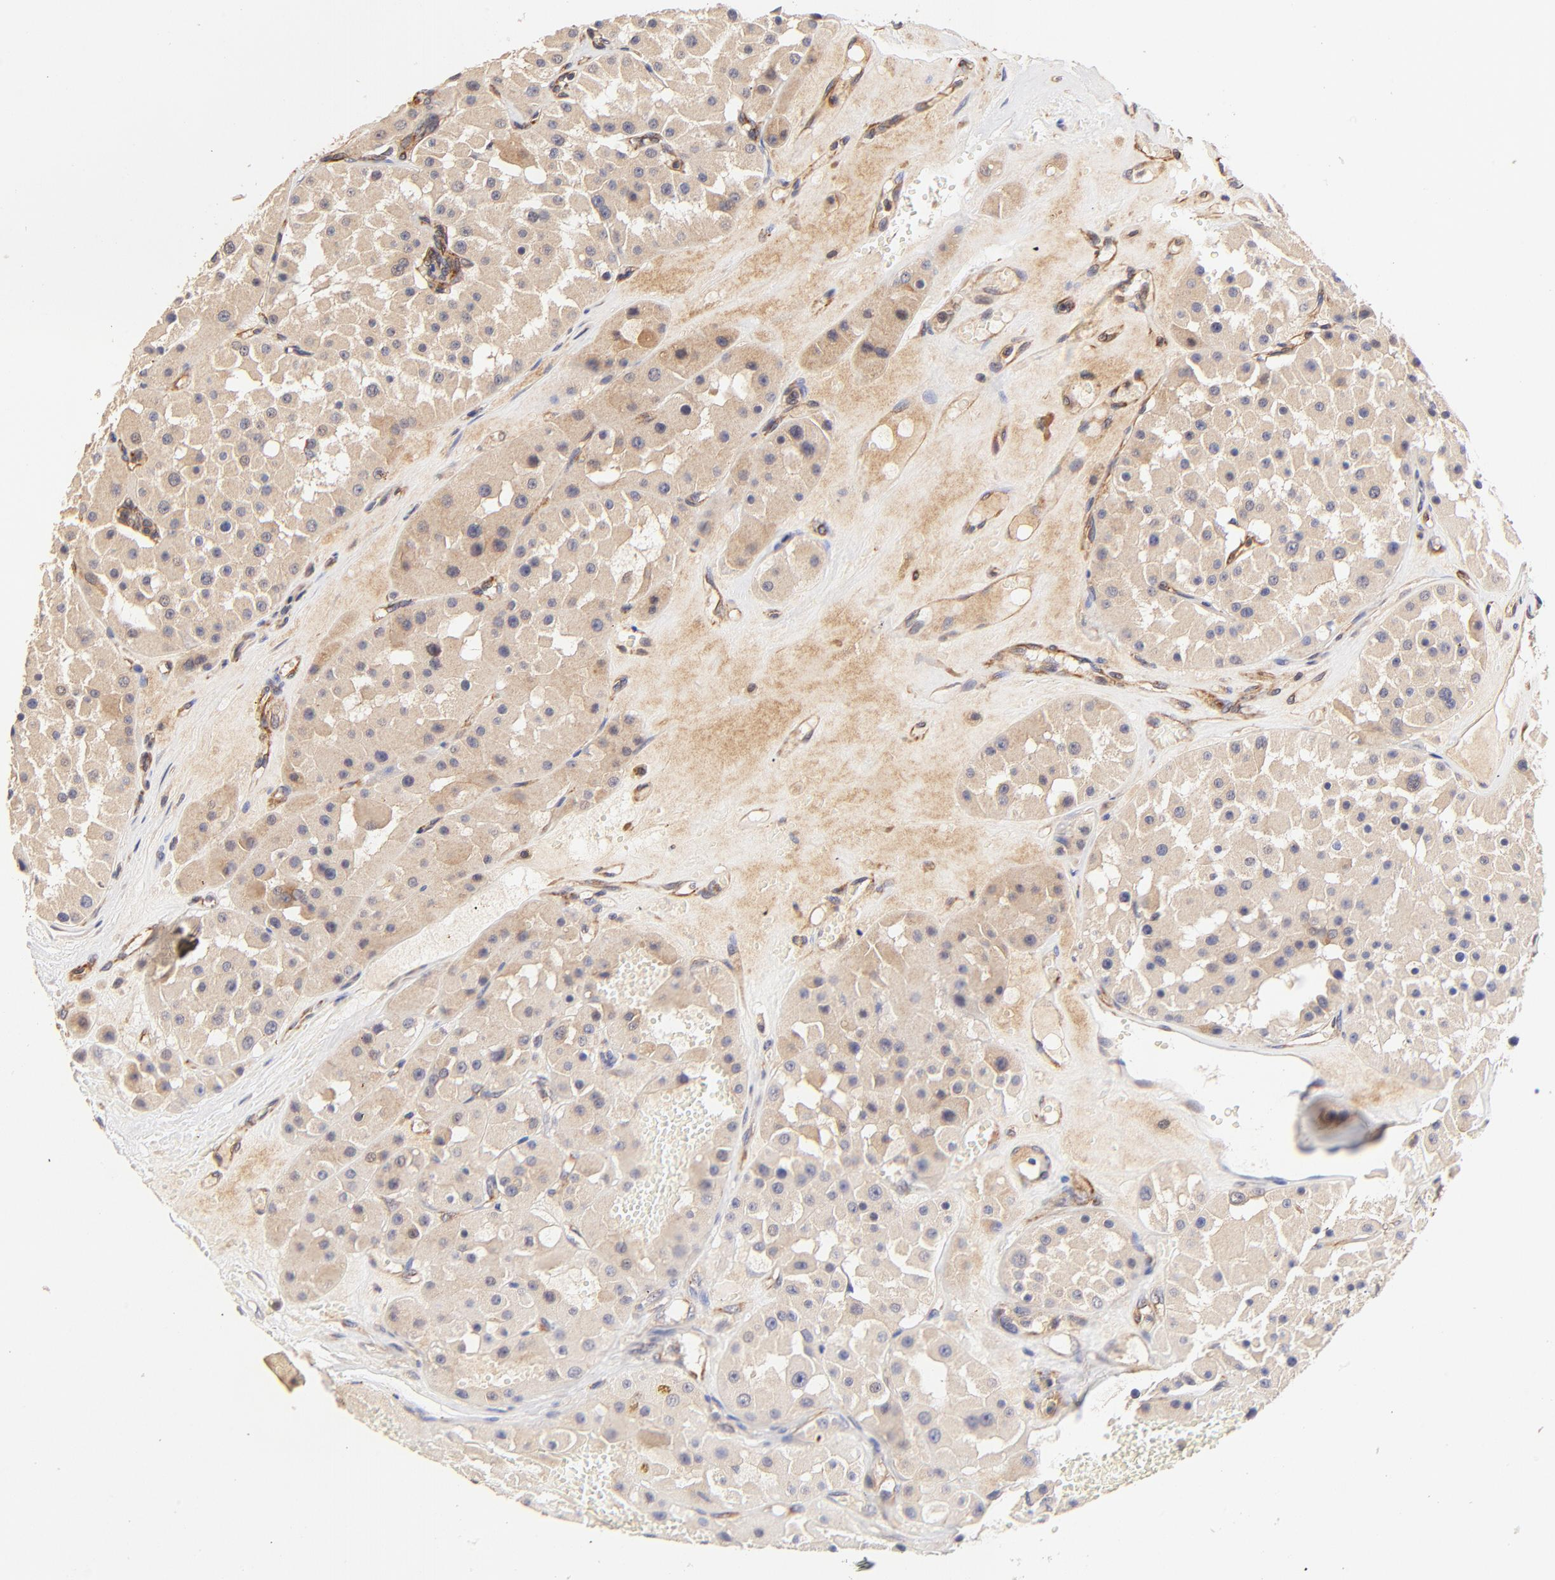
{"staining": {"intensity": "weak", "quantity": ">75%", "location": "cytoplasmic/membranous"}, "tissue": "renal cancer", "cell_type": "Tumor cells", "image_type": "cancer", "snomed": [{"axis": "morphology", "description": "Adenocarcinoma, uncertain malignant potential"}, {"axis": "topography", "description": "Kidney"}], "caption": "There is low levels of weak cytoplasmic/membranous staining in tumor cells of renal adenocarcinoma,  uncertain malignant potential, as demonstrated by immunohistochemical staining (brown color).", "gene": "TNFAIP3", "patient": {"sex": "male", "age": 63}}